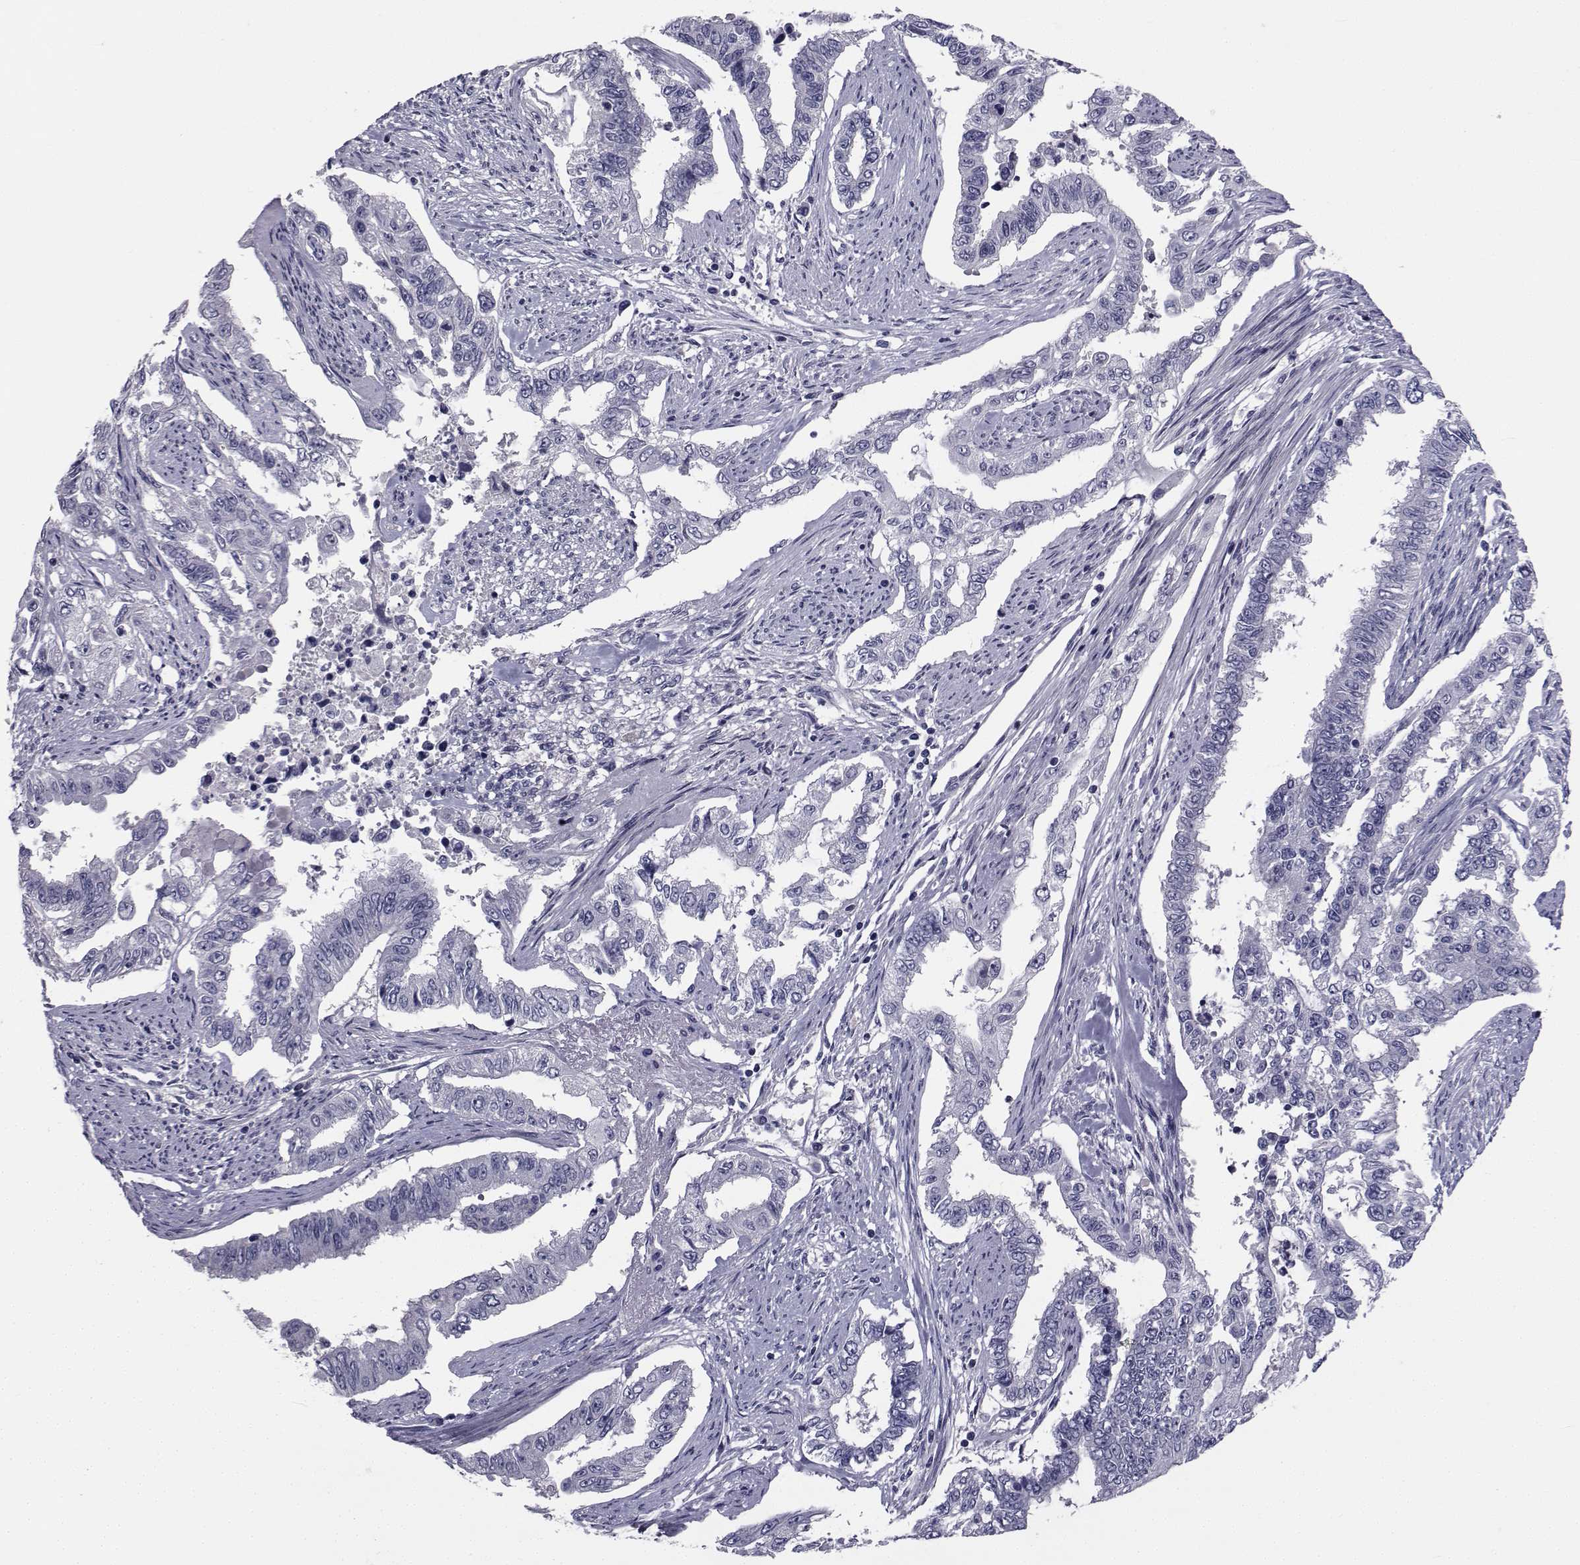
{"staining": {"intensity": "negative", "quantity": "none", "location": "none"}, "tissue": "endometrial cancer", "cell_type": "Tumor cells", "image_type": "cancer", "snomed": [{"axis": "morphology", "description": "Adenocarcinoma, NOS"}, {"axis": "topography", "description": "Uterus"}], "caption": "The immunohistochemistry (IHC) histopathology image has no significant expression in tumor cells of adenocarcinoma (endometrial) tissue. (DAB immunohistochemistry visualized using brightfield microscopy, high magnification).", "gene": "CHRNA1", "patient": {"sex": "female", "age": 59}}